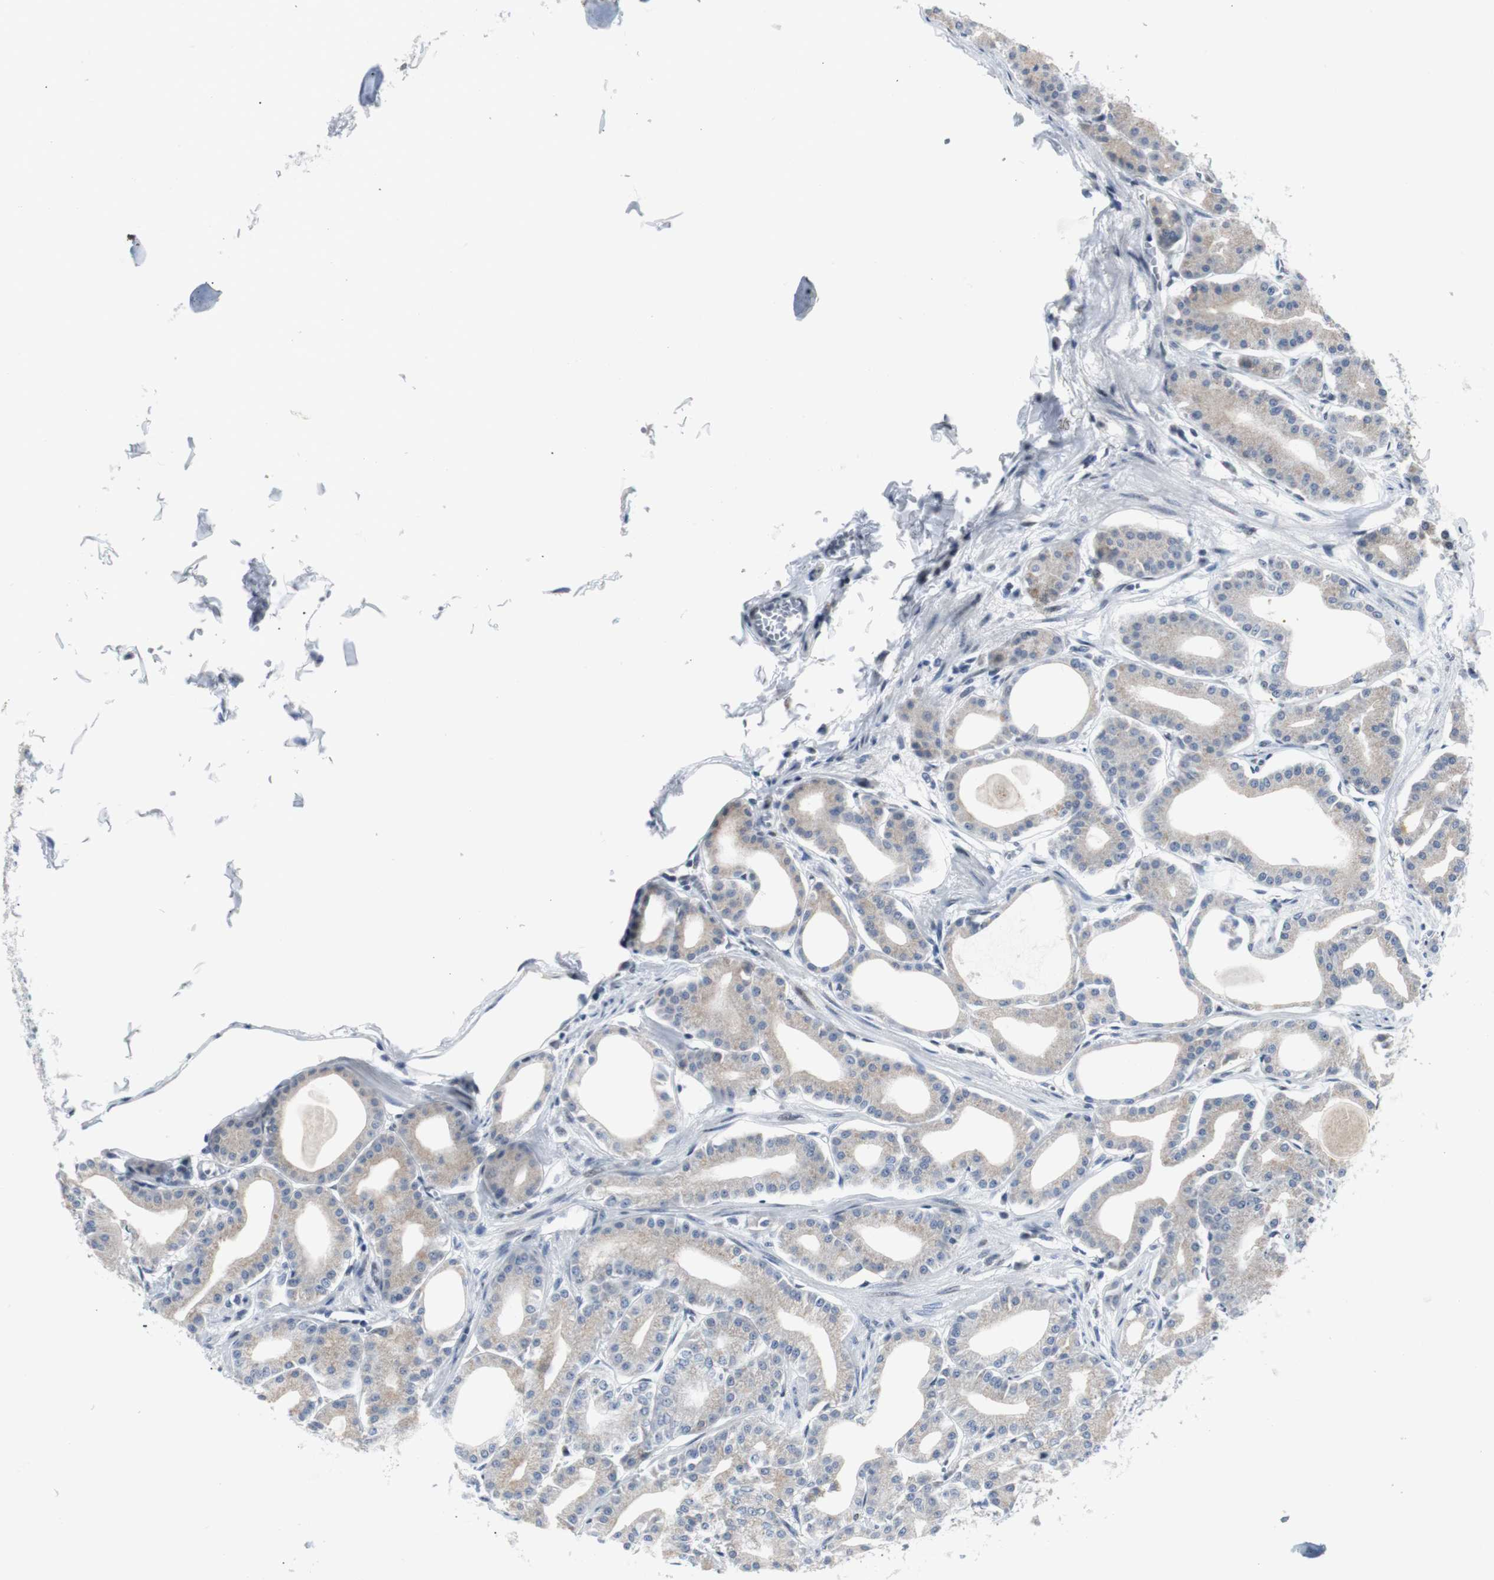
{"staining": {"intensity": "weak", "quantity": "25%-75%", "location": "cytoplasmic/membranous,nuclear"}, "tissue": "stomach", "cell_type": "Glandular cells", "image_type": "normal", "snomed": [{"axis": "morphology", "description": "Normal tissue, NOS"}, {"axis": "topography", "description": "Stomach, lower"}], "caption": "Immunohistochemical staining of normal stomach displays 25%-75% levels of weak cytoplasmic/membranous,nuclear protein staining in approximately 25%-75% of glandular cells. (IHC, brightfield microscopy, high magnification).", "gene": "MTA1", "patient": {"sex": "male", "age": 71}}